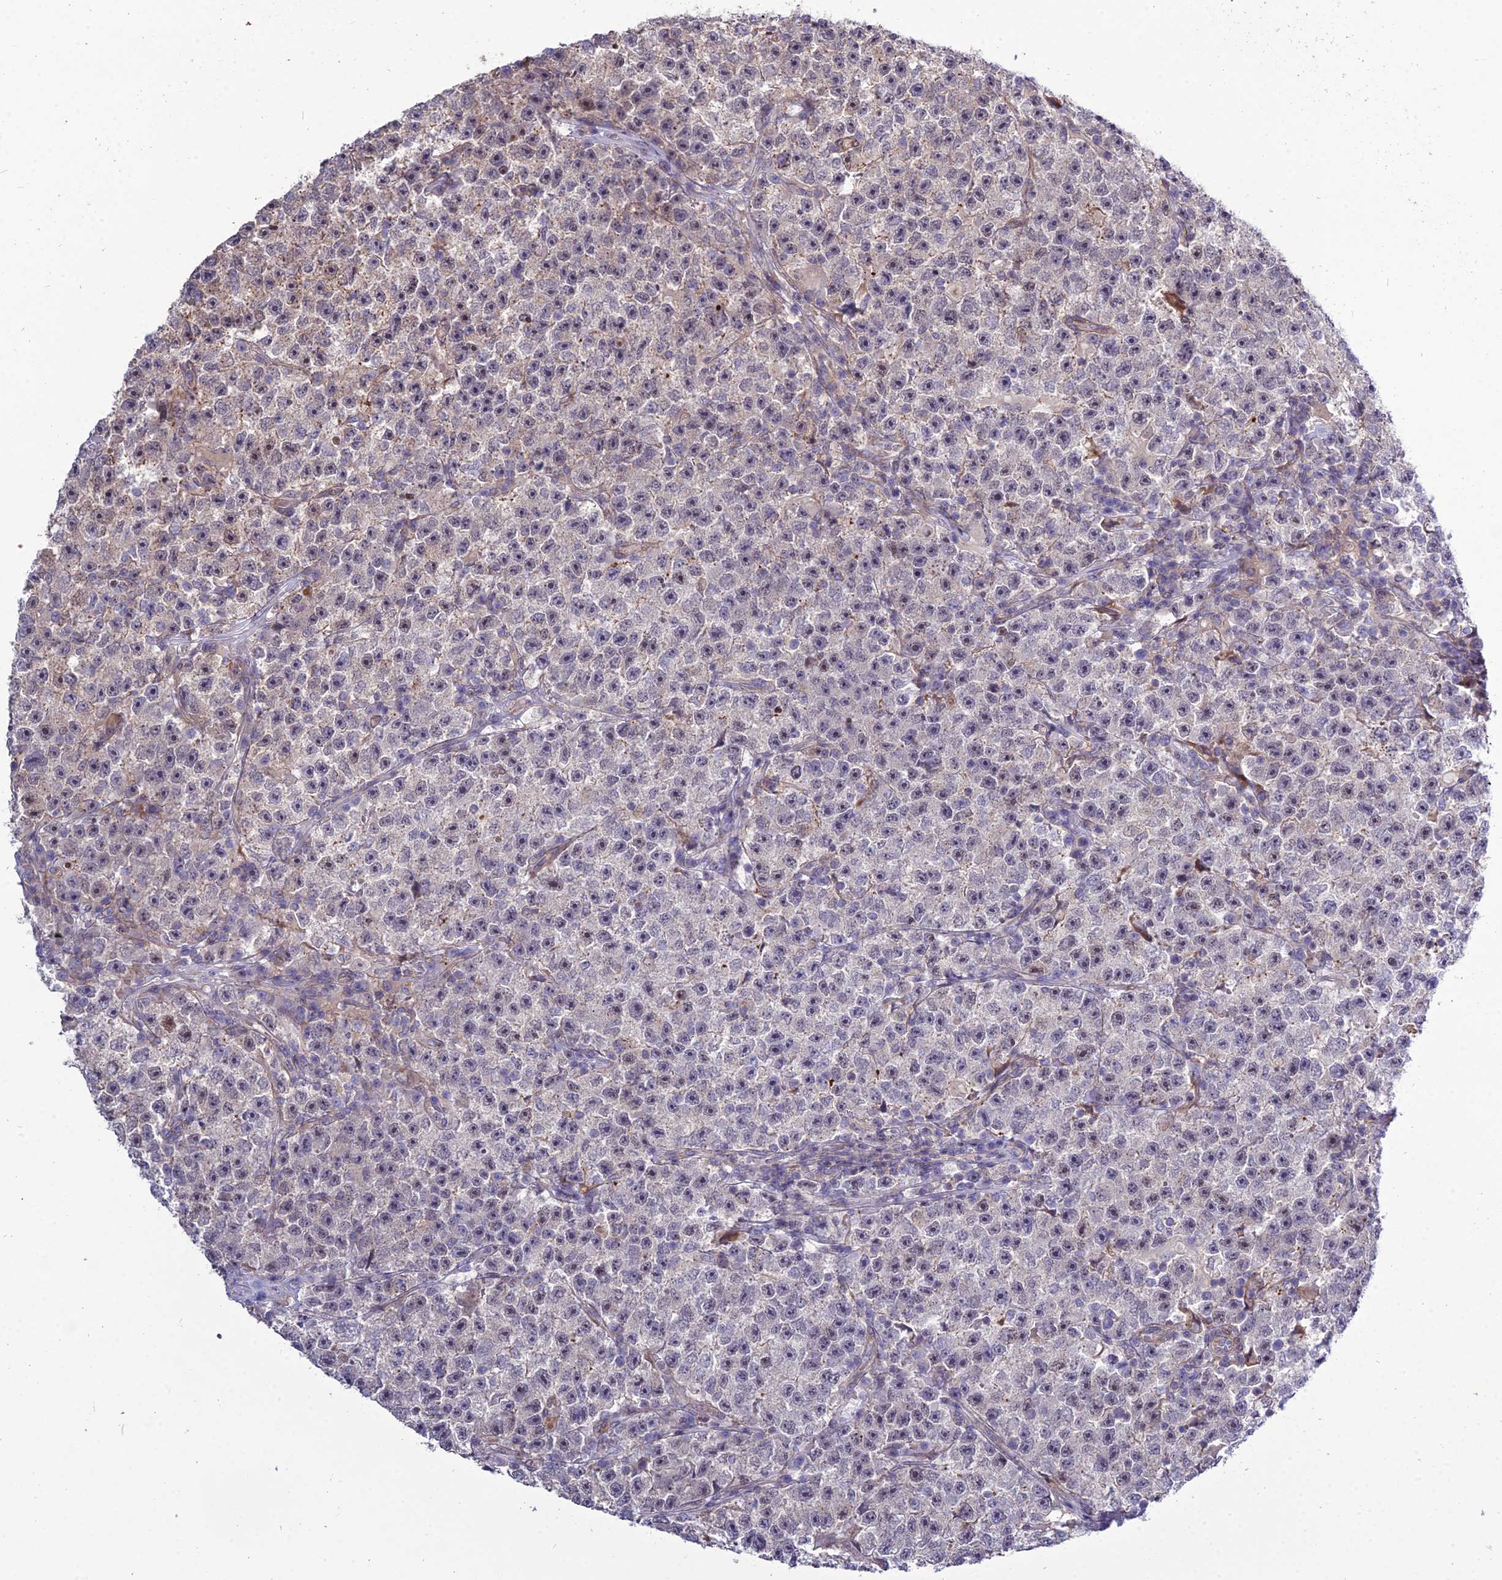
{"staining": {"intensity": "weak", "quantity": "<25%", "location": "nuclear"}, "tissue": "testis cancer", "cell_type": "Tumor cells", "image_type": "cancer", "snomed": [{"axis": "morphology", "description": "Seminoma, NOS"}, {"axis": "topography", "description": "Testis"}], "caption": "Immunohistochemistry (IHC) of human testis cancer (seminoma) demonstrates no positivity in tumor cells. The staining was performed using DAB (3,3'-diaminobenzidine) to visualize the protein expression in brown, while the nuclei were stained in blue with hematoxylin (Magnification: 20x).", "gene": "TSPYL2", "patient": {"sex": "male", "age": 22}}